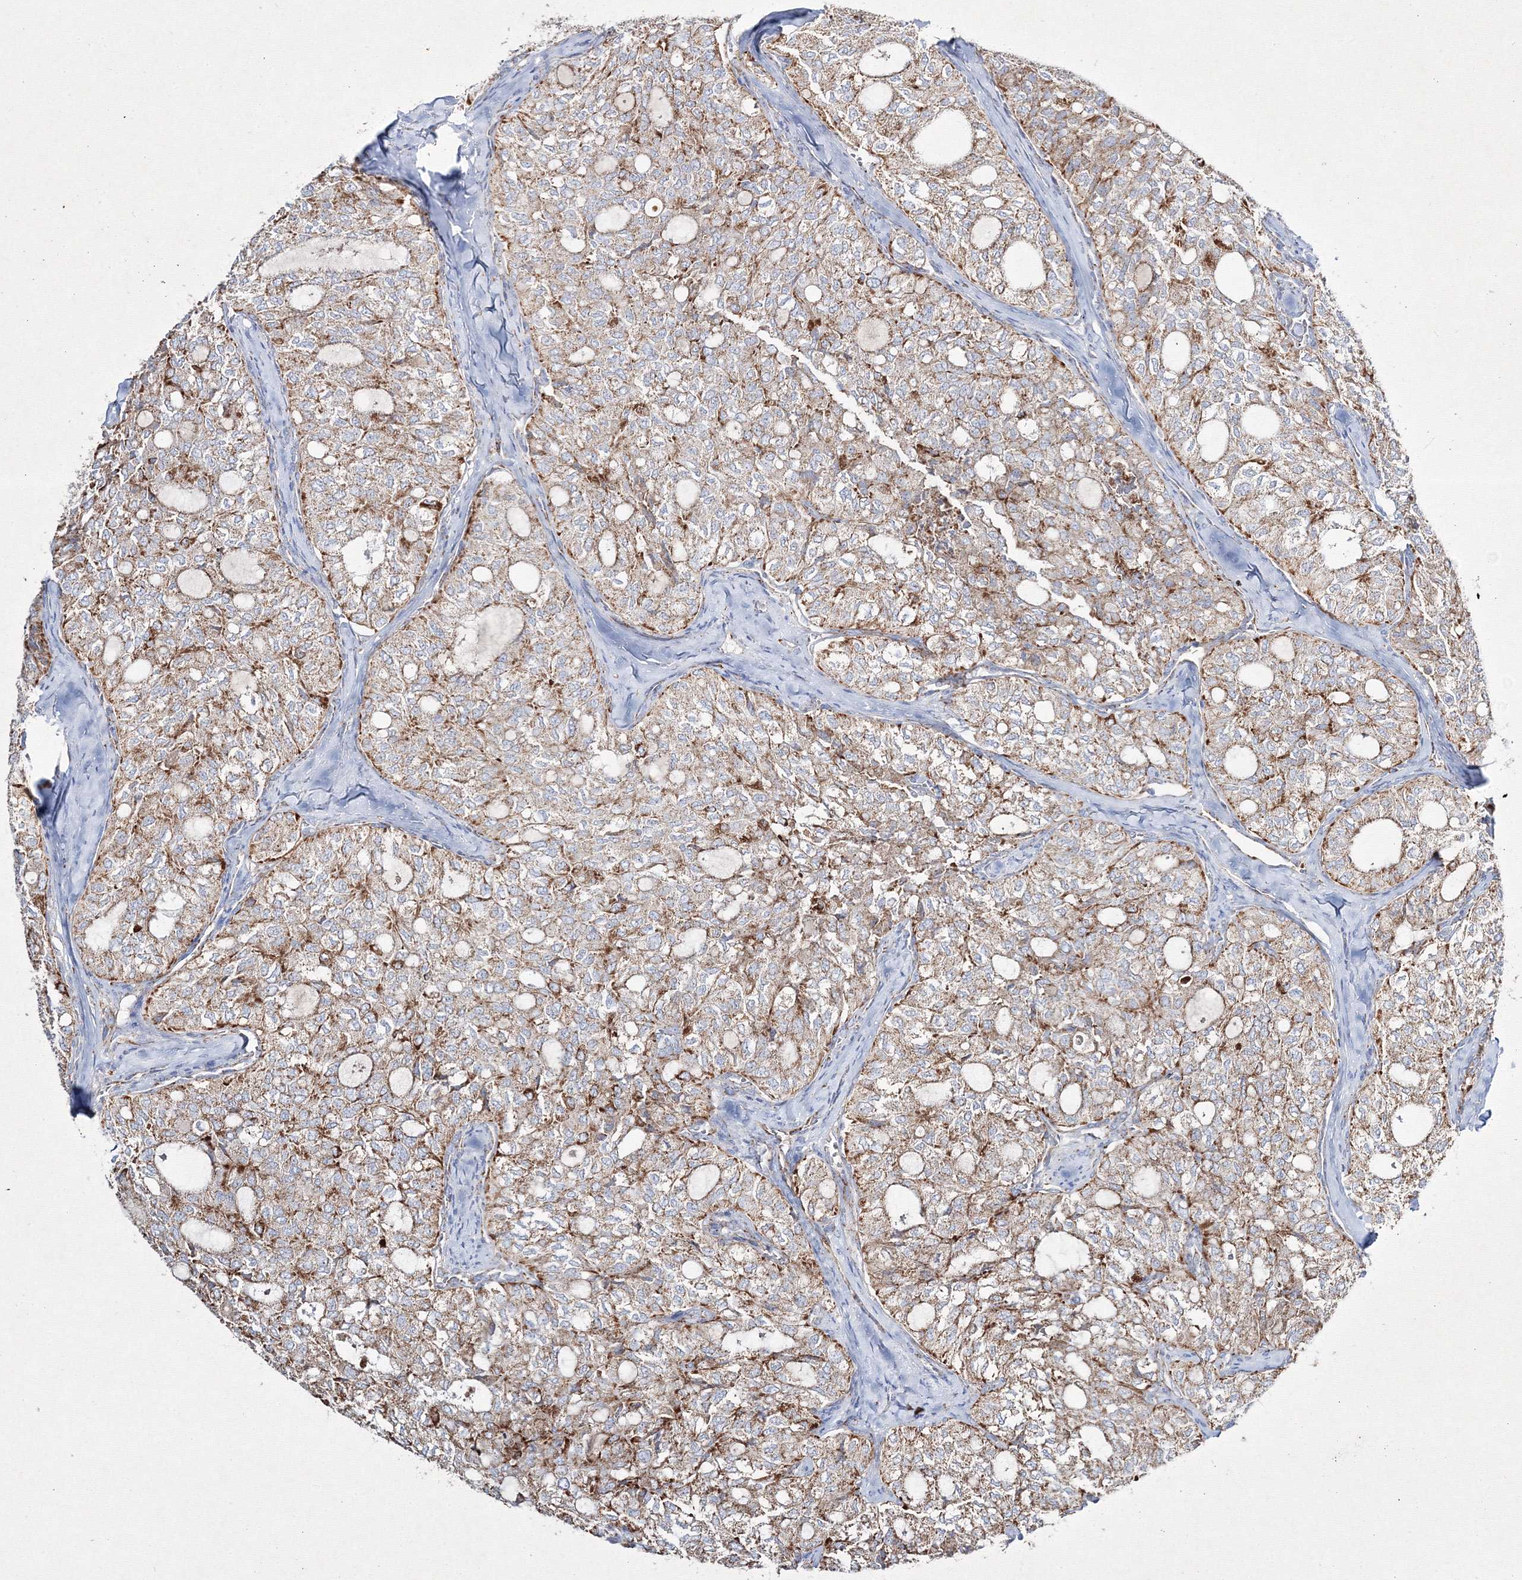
{"staining": {"intensity": "moderate", "quantity": ">75%", "location": "cytoplasmic/membranous"}, "tissue": "thyroid cancer", "cell_type": "Tumor cells", "image_type": "cancer", "snomed": [{"axis": "morphology", "description": "Follicular adenoma carcinoma, NOS"}, {"axis": "topography", "description": "Thyroid gland"}], "caption": "DAB (3,3'-diaminobenzidine) immunohistochemical staining of thyroid cancer demonstrates moderate cytoplasmic/membranous protein staining in about >75% of tumor cells.", "gene": "IGSF9", "patient": {"sex": "male", "age": 75}}